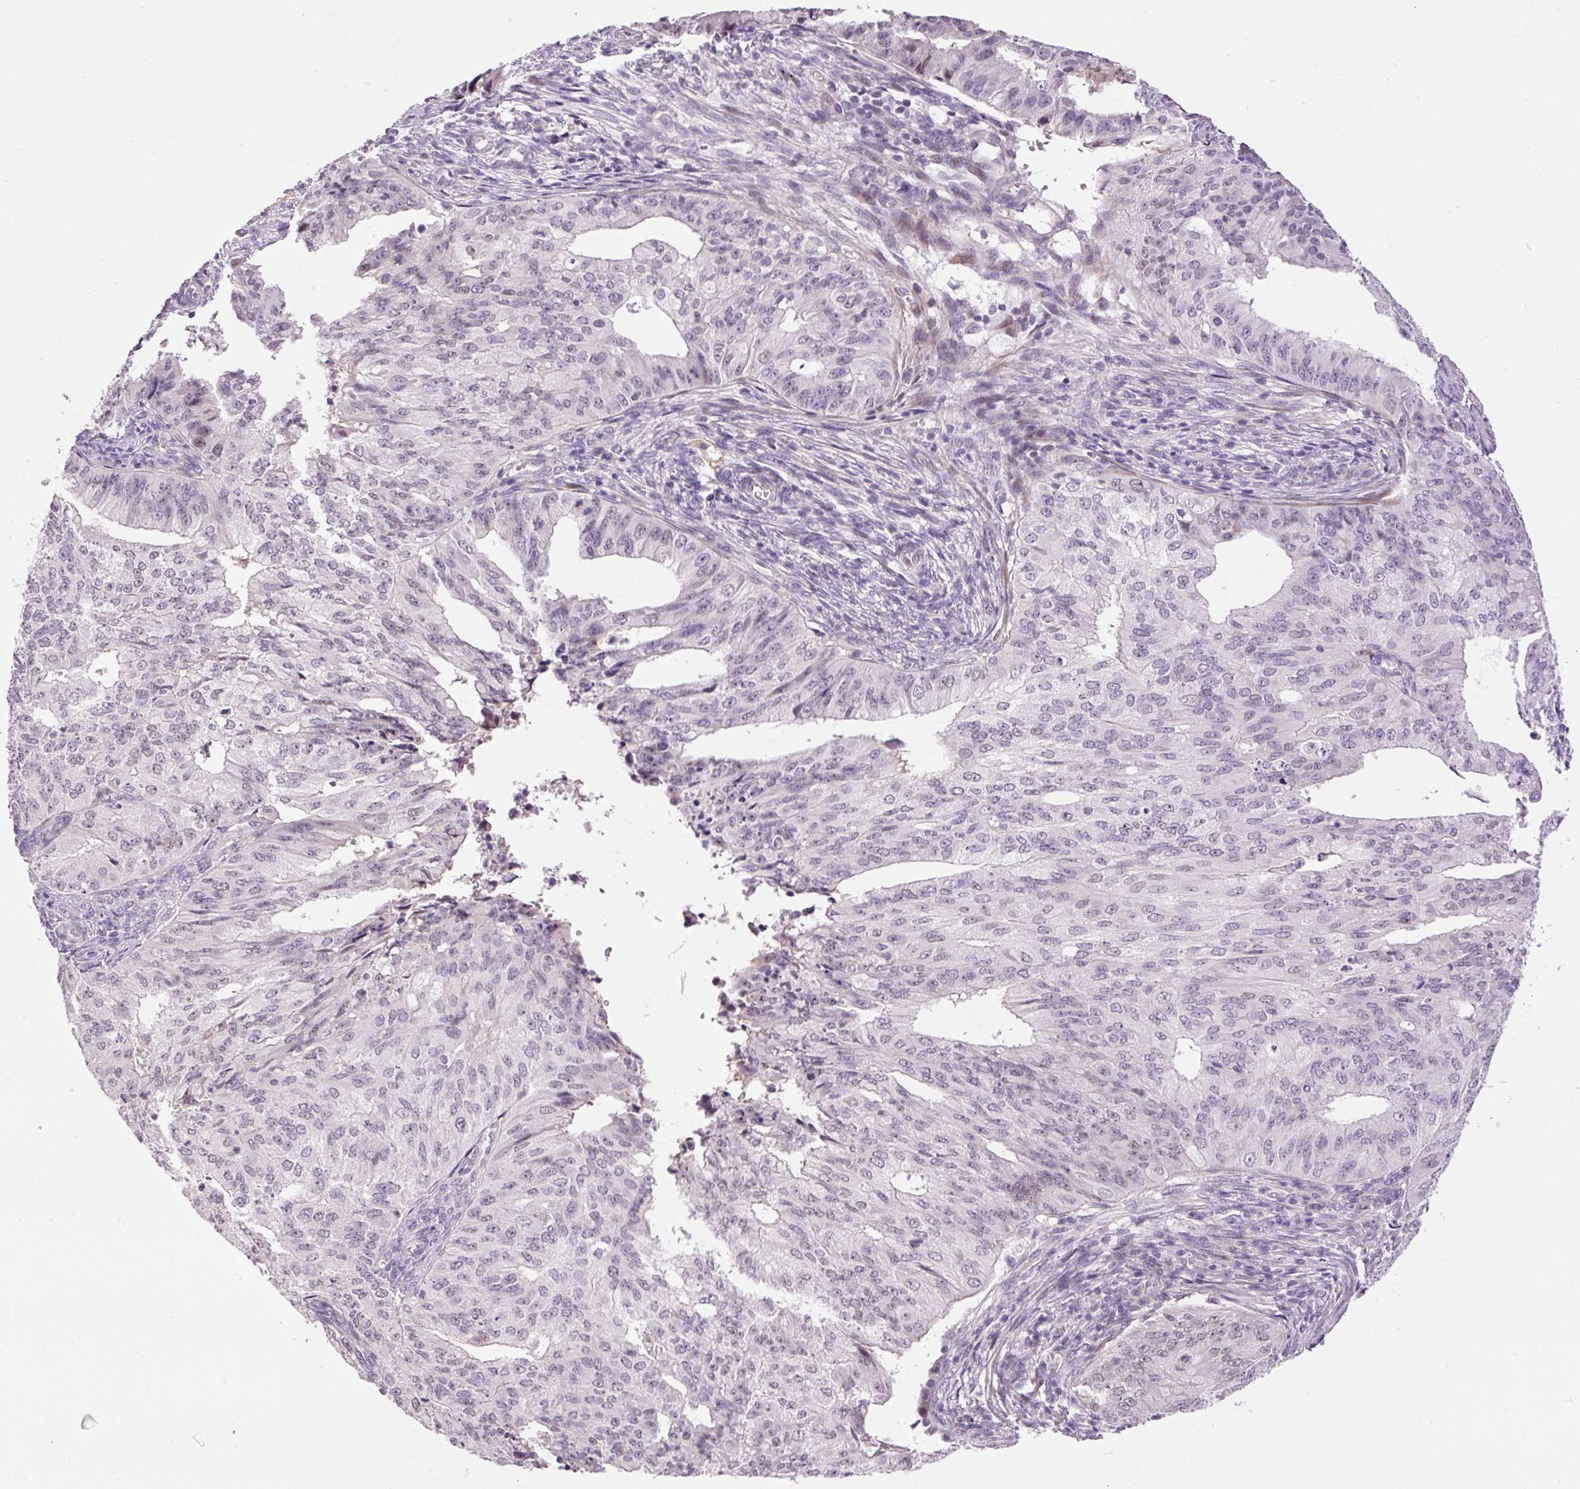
{"staining": {"intensity": "negative", "quantity": "none", "location": "none"}, "tissue": "endometrial cancer", "cell_type": "Tumor cells", "image_type": "cancer", "snomed": [{"axis": "morphology", "description": "Adenocarcinoma, NOS"}, {"axis": "topography", "description": "Endometrium"}], "caption": "DAB (3,3'-diaminobenzidine) immunohistochemical staining of human endometrial cancer (adenocarcinoma) reveals no significant staining in tumor cells.", "gene": "HNF1A", "patient": {"sex": "female", "age": 50}}